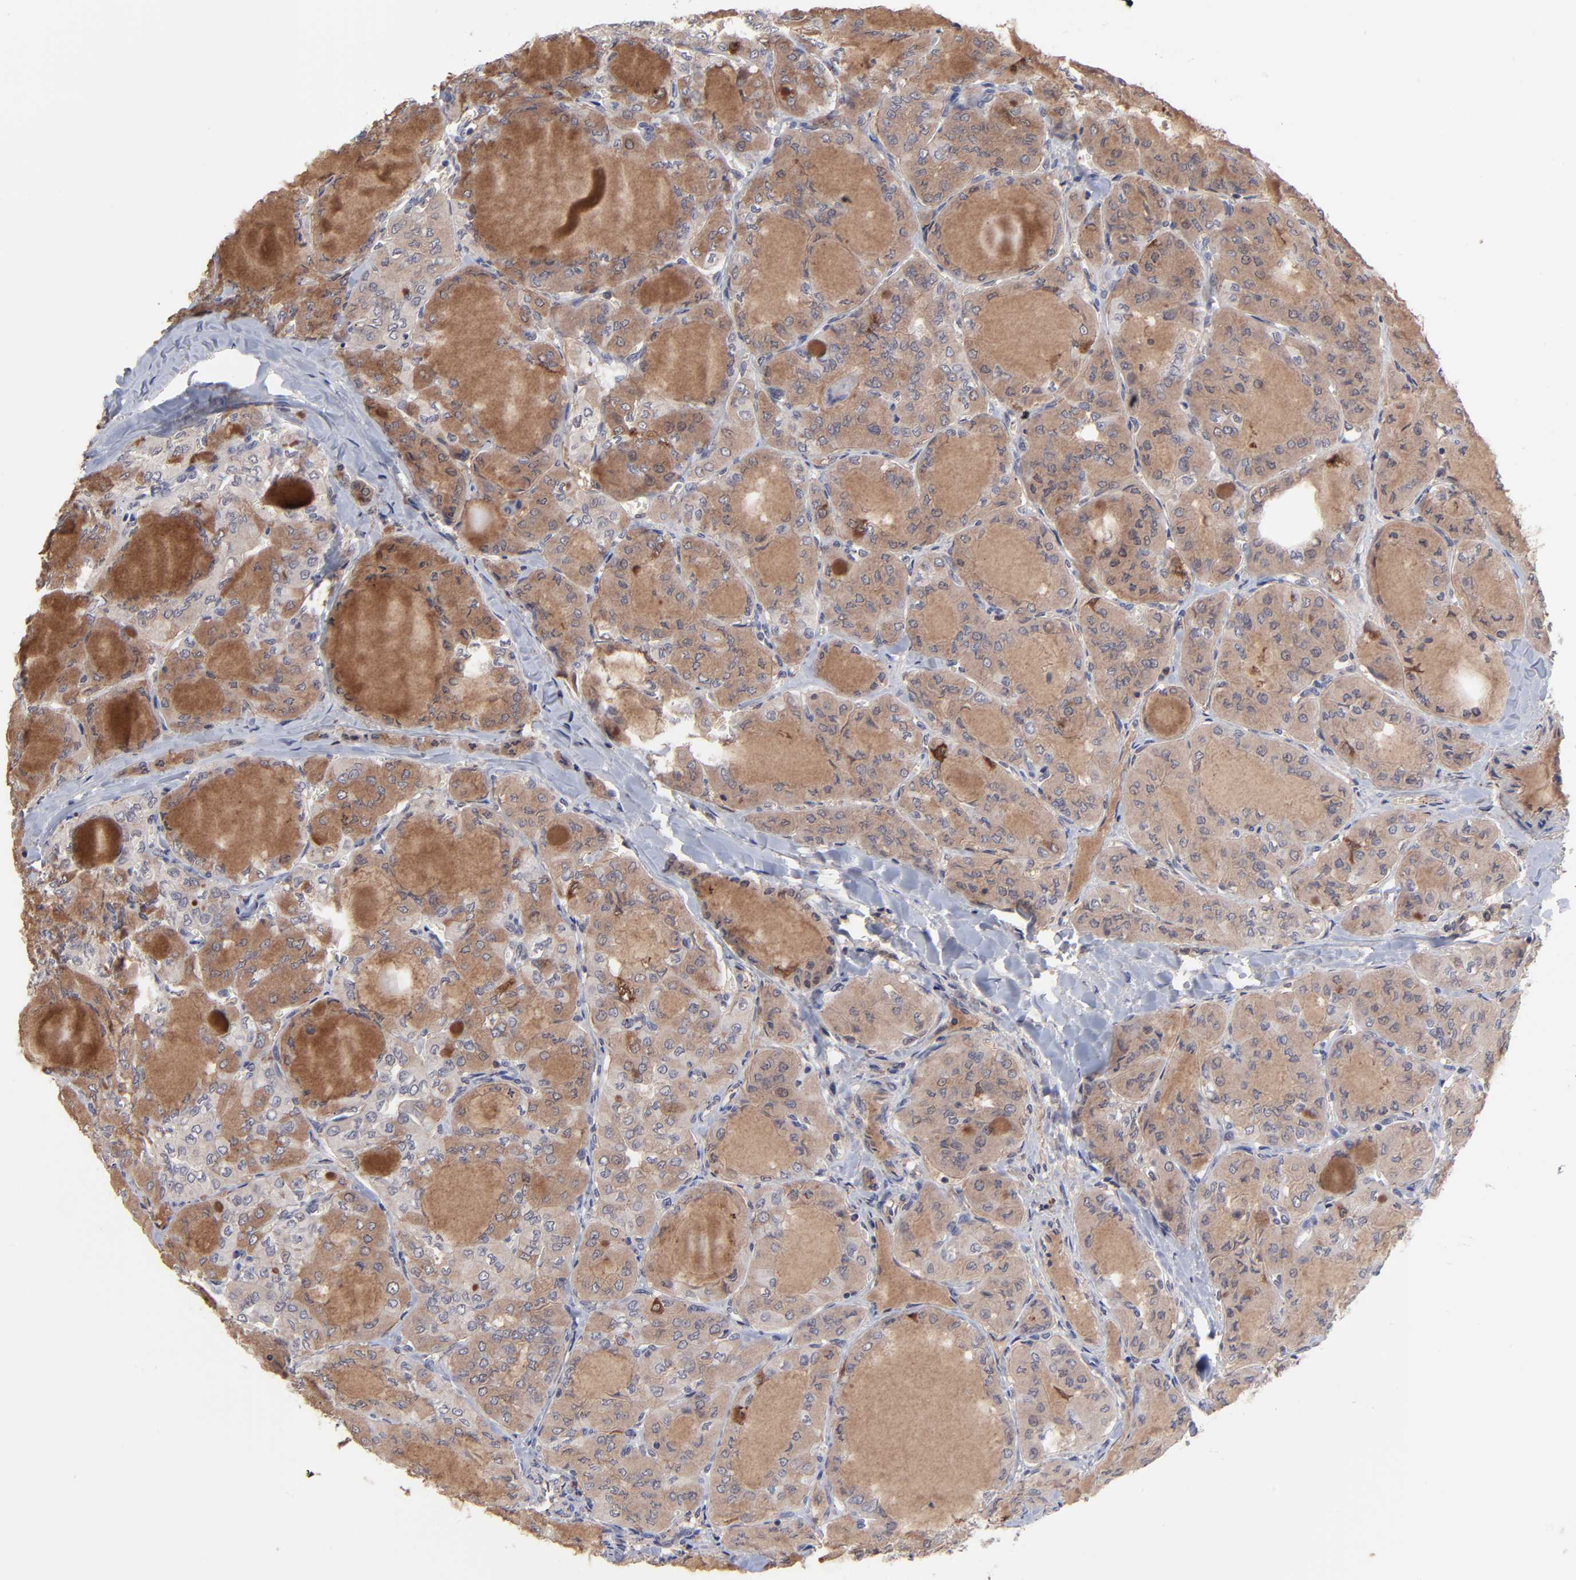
{"staining": {"intensity": "negative", "quantity": "none", "location": "none"}, "tissue": "thyroid cancer", "cell_type": "Tumor cells", "image_type": "cancer", "snomed": [{"axis": "morphology", "description": "Papillary adenocarcinoma, NOS"}, {"axis": "topography", "description": "Thyroid gland"}], "caption": "Tumor cells are negative for brown protein staining in thyroid papillary adenocarcinoma.", "gene": "ZNF419", "patient": {"sex": "male", "age": 20}}